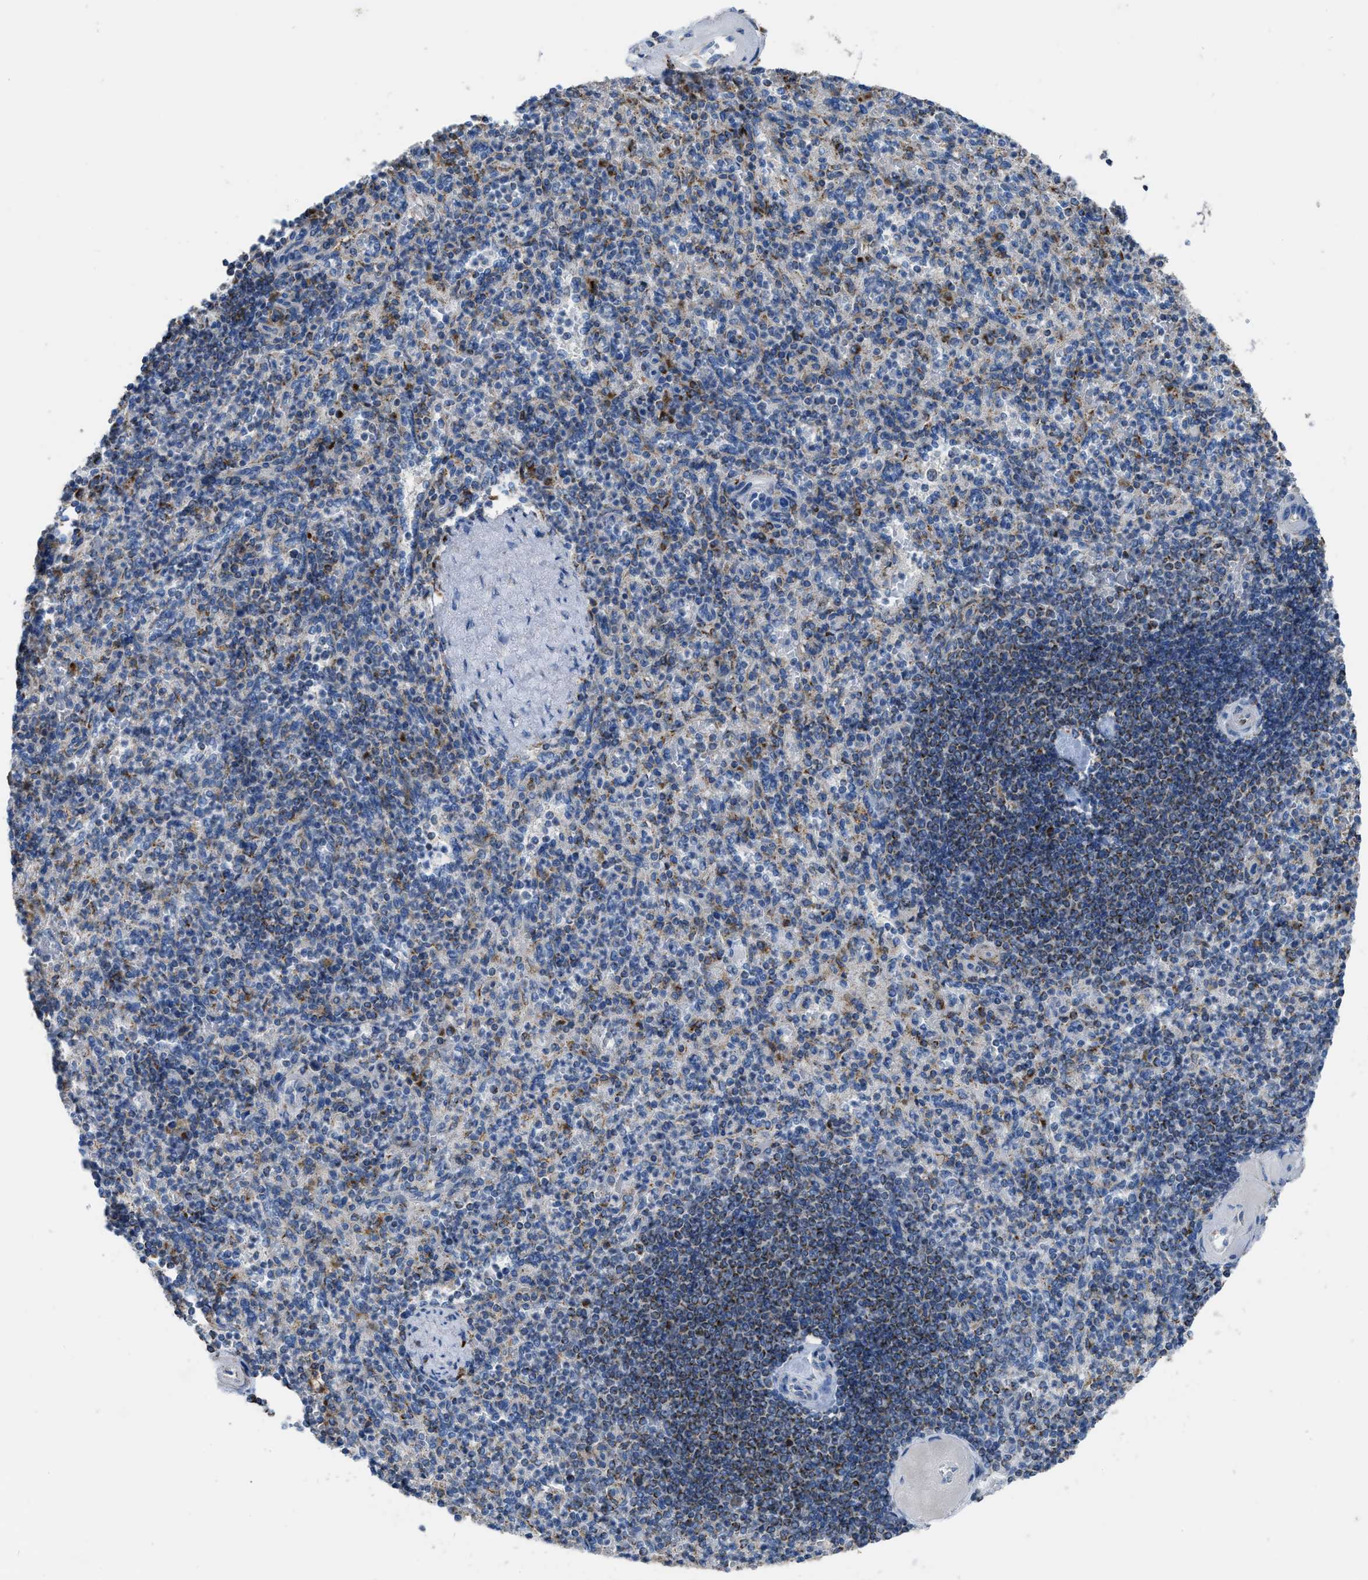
{"staining": {"intensity": "moderate", "quantity": "25%-75%", "location": "cytoplasmic/membranous"}, "tissue": "spleen", "cell_type": "Cells in red pulp", "image_type": "normal", "snomed": [{"axis": "morphology", "description": "Normal tissue, NOS"}, {"axis": "topography", "description": "Spleen"}], "caption": "A high-resolution micrograph shows immunohistochemistry staining of unremarkable spleen, which reveals moderate cytoplasmic/membranous staining in about 25%-75% of cells in red pulp.", "gene": "ETFB", "patient": {"sex": "female", "age": 74}}